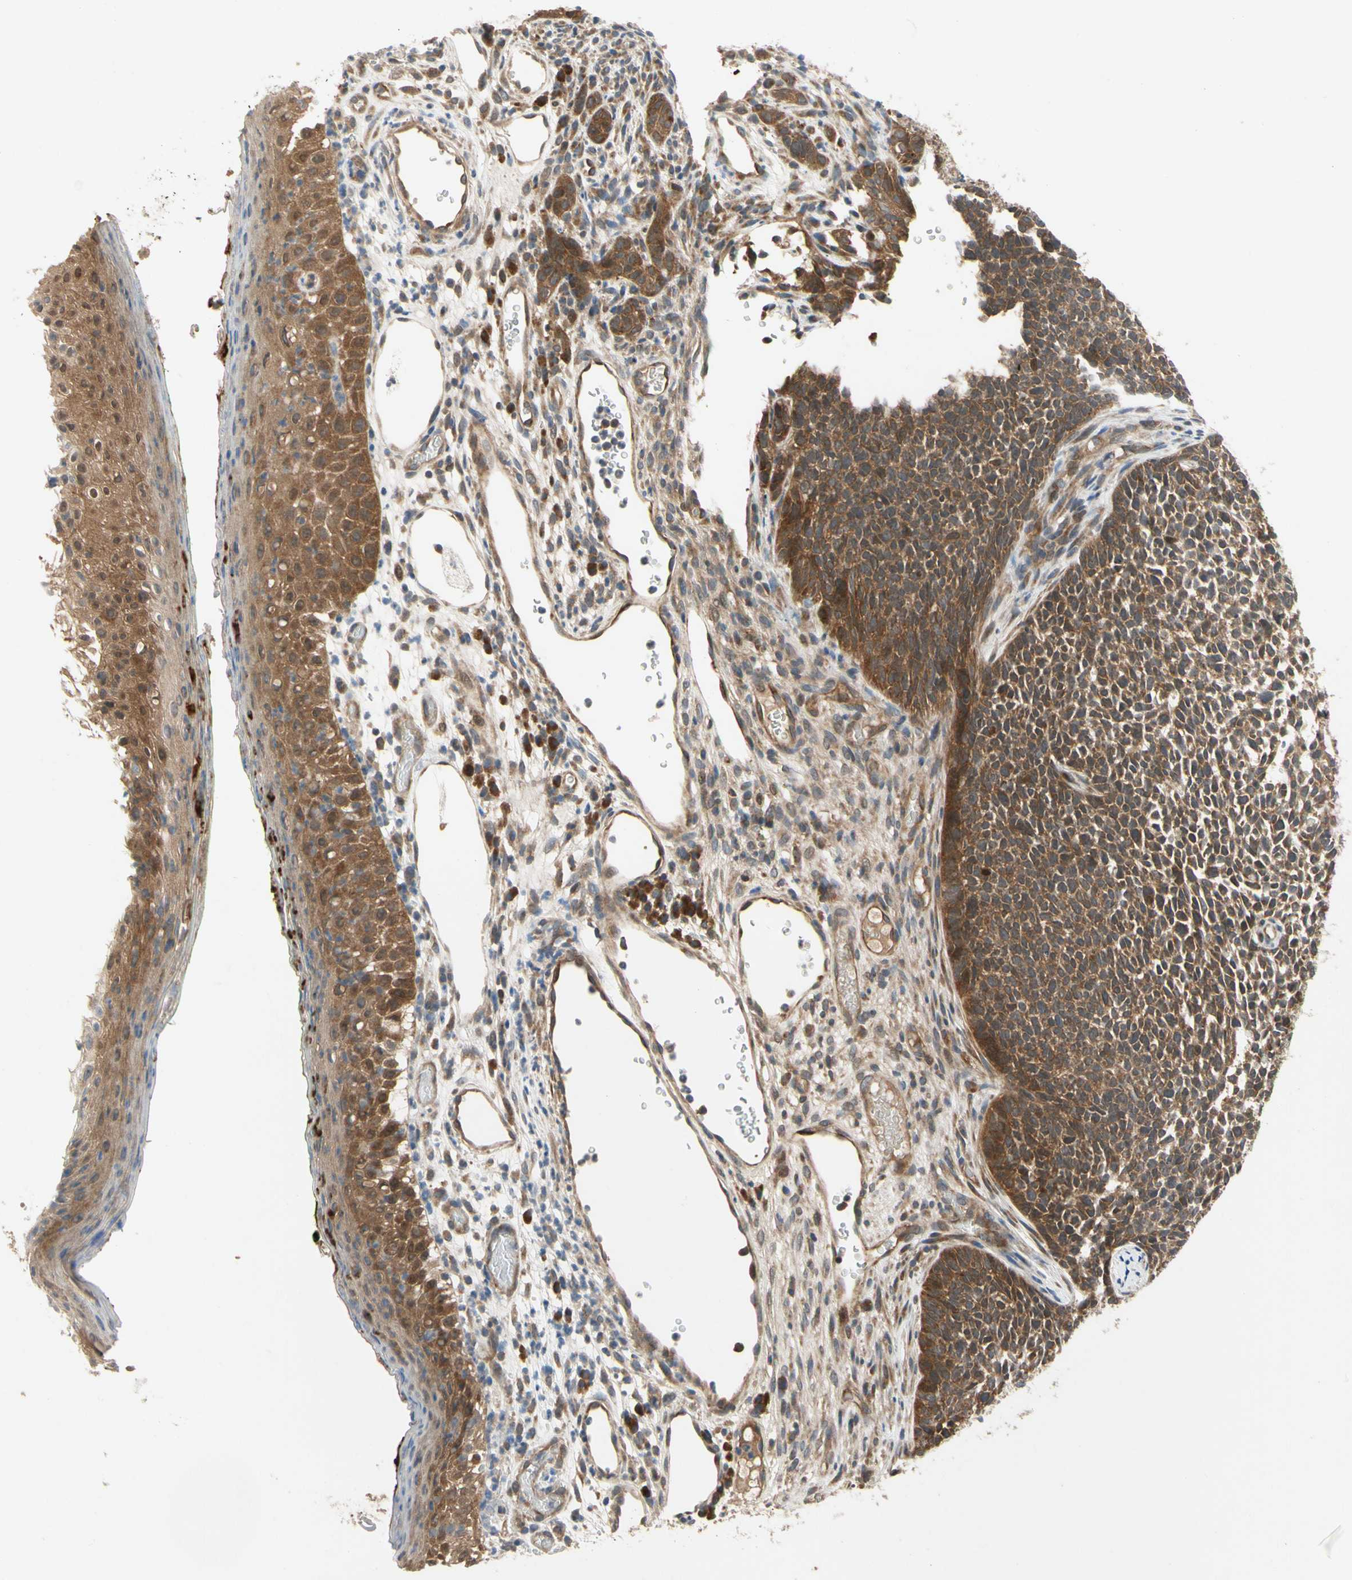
{"staining": {"intensity": "strong", "quantity": ">75%", "location": "cytoplasmic/membranous"}, "tissue": "skin cancer", "cell_type": "Tumor cells", "image_type": "cancer", "snomed": [{"axis": "morphology", "description": "Basal cell carcinoma"}, {"axis": "topography", "description": "Skin"}], "caption": "Immunohistochemistry (DAB (3,3'-diaminobenzidine)) staining of skin basal cell carcinoma exhibits strong cytoplasmic/membranous protein positivity in about >75% of tumor cells. (brown staining indicates protein expression, while blue staining denotes nuclei).", "gene": "TDRP", "patient": {"sex": "female", "age": 84}}